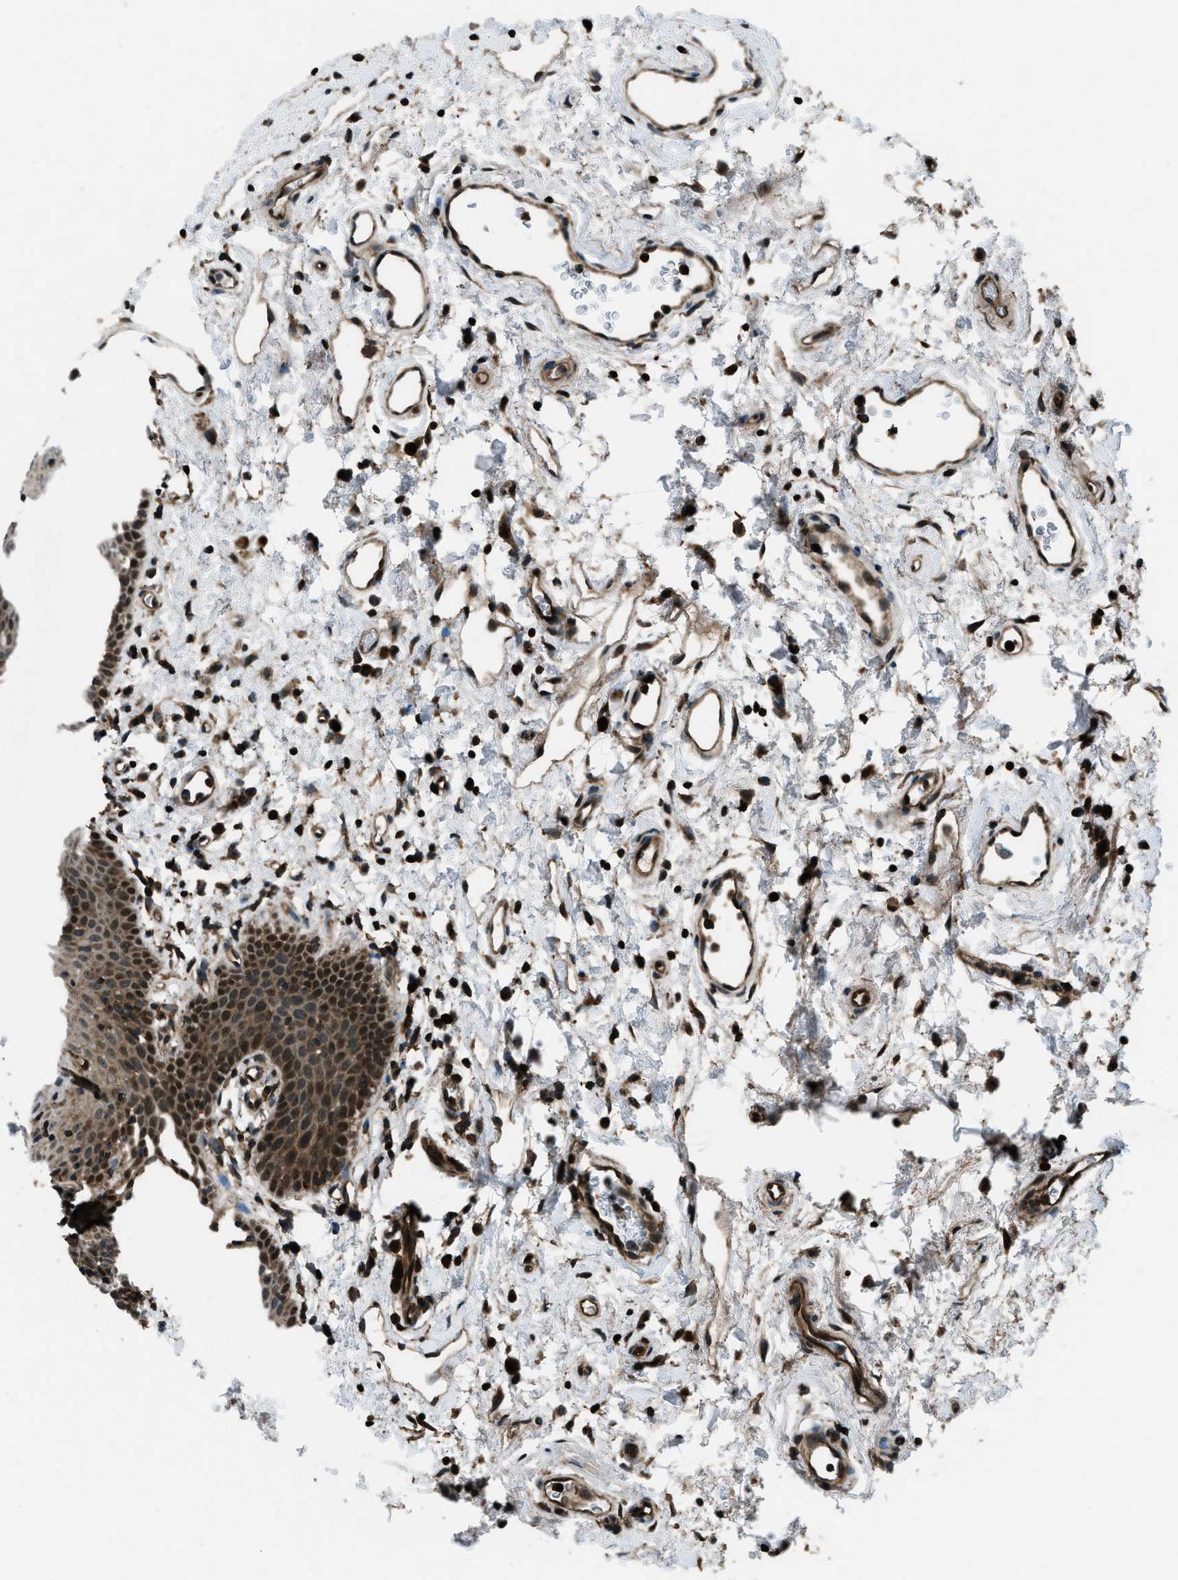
{"staining": {"intensity": "moderate", "quantity": "25%-75%", "location": "cytoplasmic/membranous,nuclear"}, "tissue": "oral mucosa", "cell_type": "Squamous epithelial cells", "image_type": "normal", "snomed": [{"axis": "morphology", "description": "Normal tissue, NOS"}, {"axis": "topography", "description": "Oral tissue"}], "caption": "Immunohistochemical staining of normal oral mucosa shows medium levels of moderate cytoplasmic/membranous,nuclear expression in approximately 25%-75% of squamous epithelial cells.", "gene": "SNX30", "patient": {"sex": "male", "age": 66}}